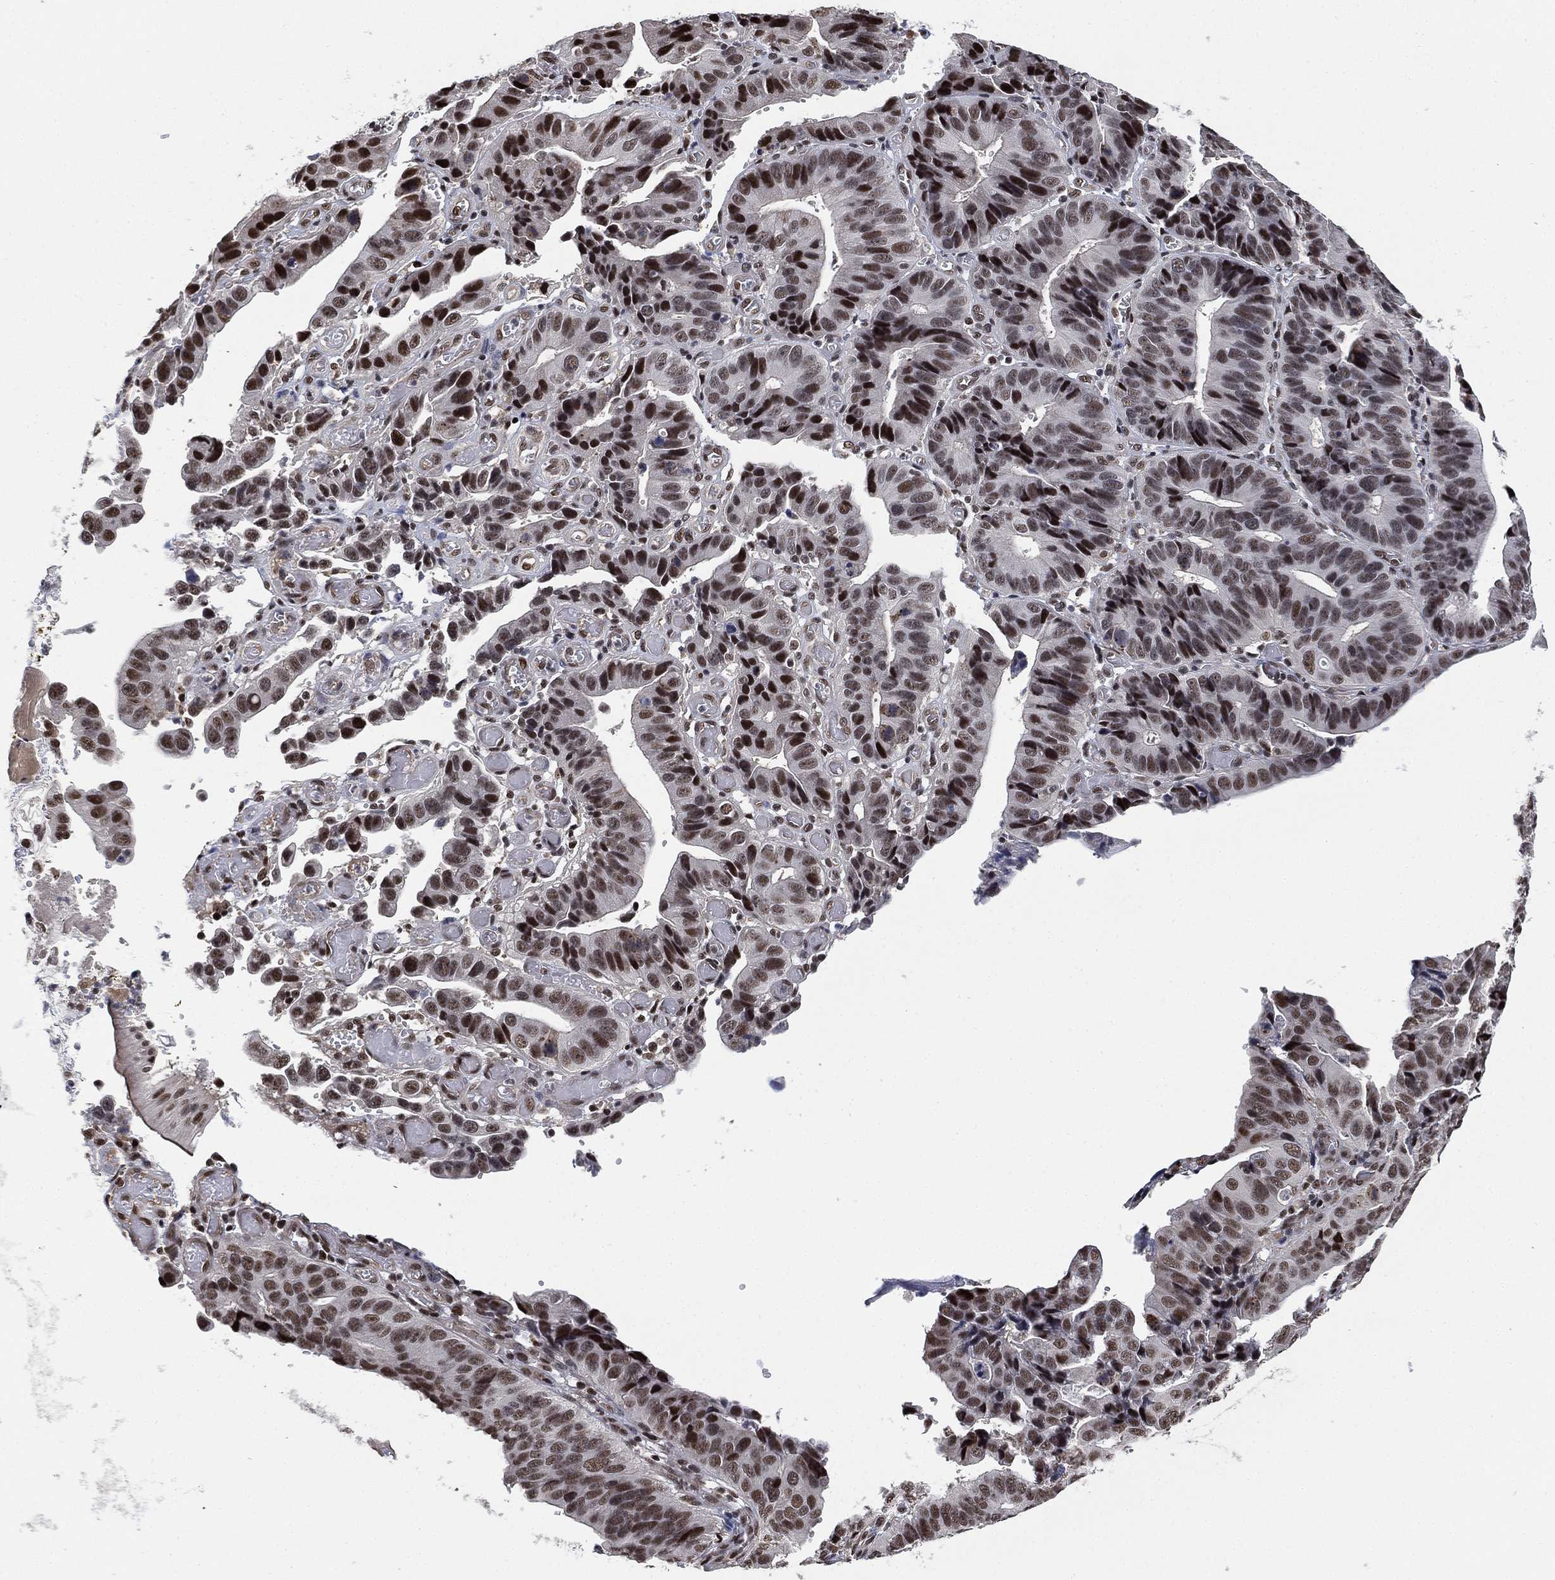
{"staining": {"intensity": "strong", "quantity": "25%-75%", "location": "nuclear"}, "tissue": "stomach cancer", "cell_type": "Tumor cells", "image_type": "cancer", "snomed": [{"axis": "morphology", "description": "Adenocarcinoma, NOS"}, {"axis": "topography", "description": "Stomach"}], "caption": "DAB (3,3'-diaminobenzidine) immunohistochemical staining of stomach adenocarcinoma exhibits strong nuclear protein expression in about 25%-75% of tumor cells.", "gene": "ZSCAN30", "patient": {"sex": "male", "age": 84}}